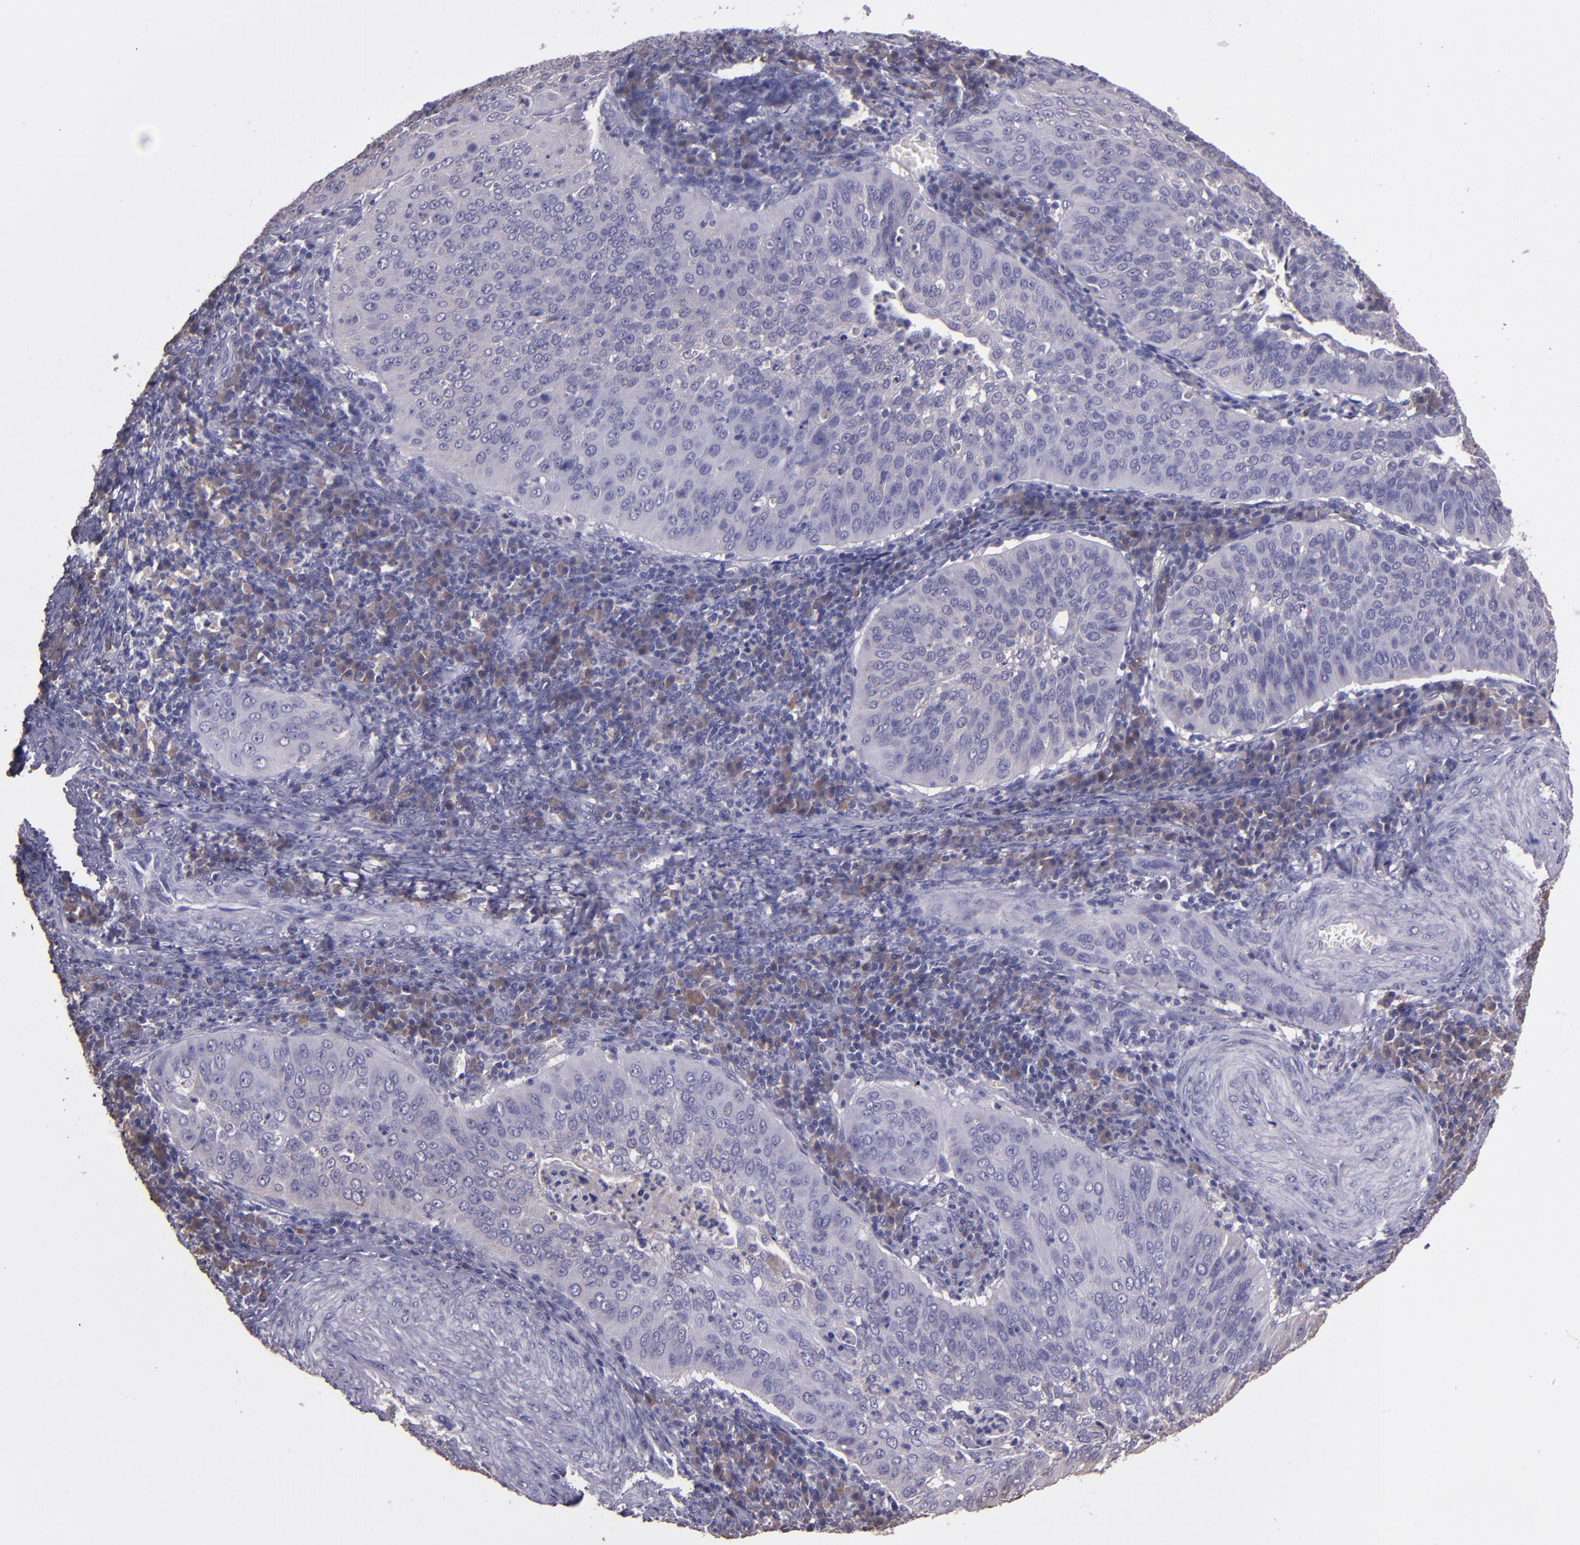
{"staining": {"intensity": "negative", "quantity": "none", "location": "none"}, "tissue": "cervical cancer", "cell_type": "Tumor cells", "image_type": "cancer", "snomed": [{"axis": "morphology", "description": "Squamous cell carcinoma, NOS"}, {"axis": "topography", "description": "Cervix"}], "caption": "Immunohistochemistry (IHC) micrograph of neoplastic tissue: human cervical squamous cell carcinoma stained with DAB displays no significant protein positivity in tumor cells. Brightfield microscopy of immunohistochemistry stained with DAB (brown) and hematoxylin (blue), captured at high magnification.", "gene": "PAPPA", "patient": {"sex": "female", "age": 39}}